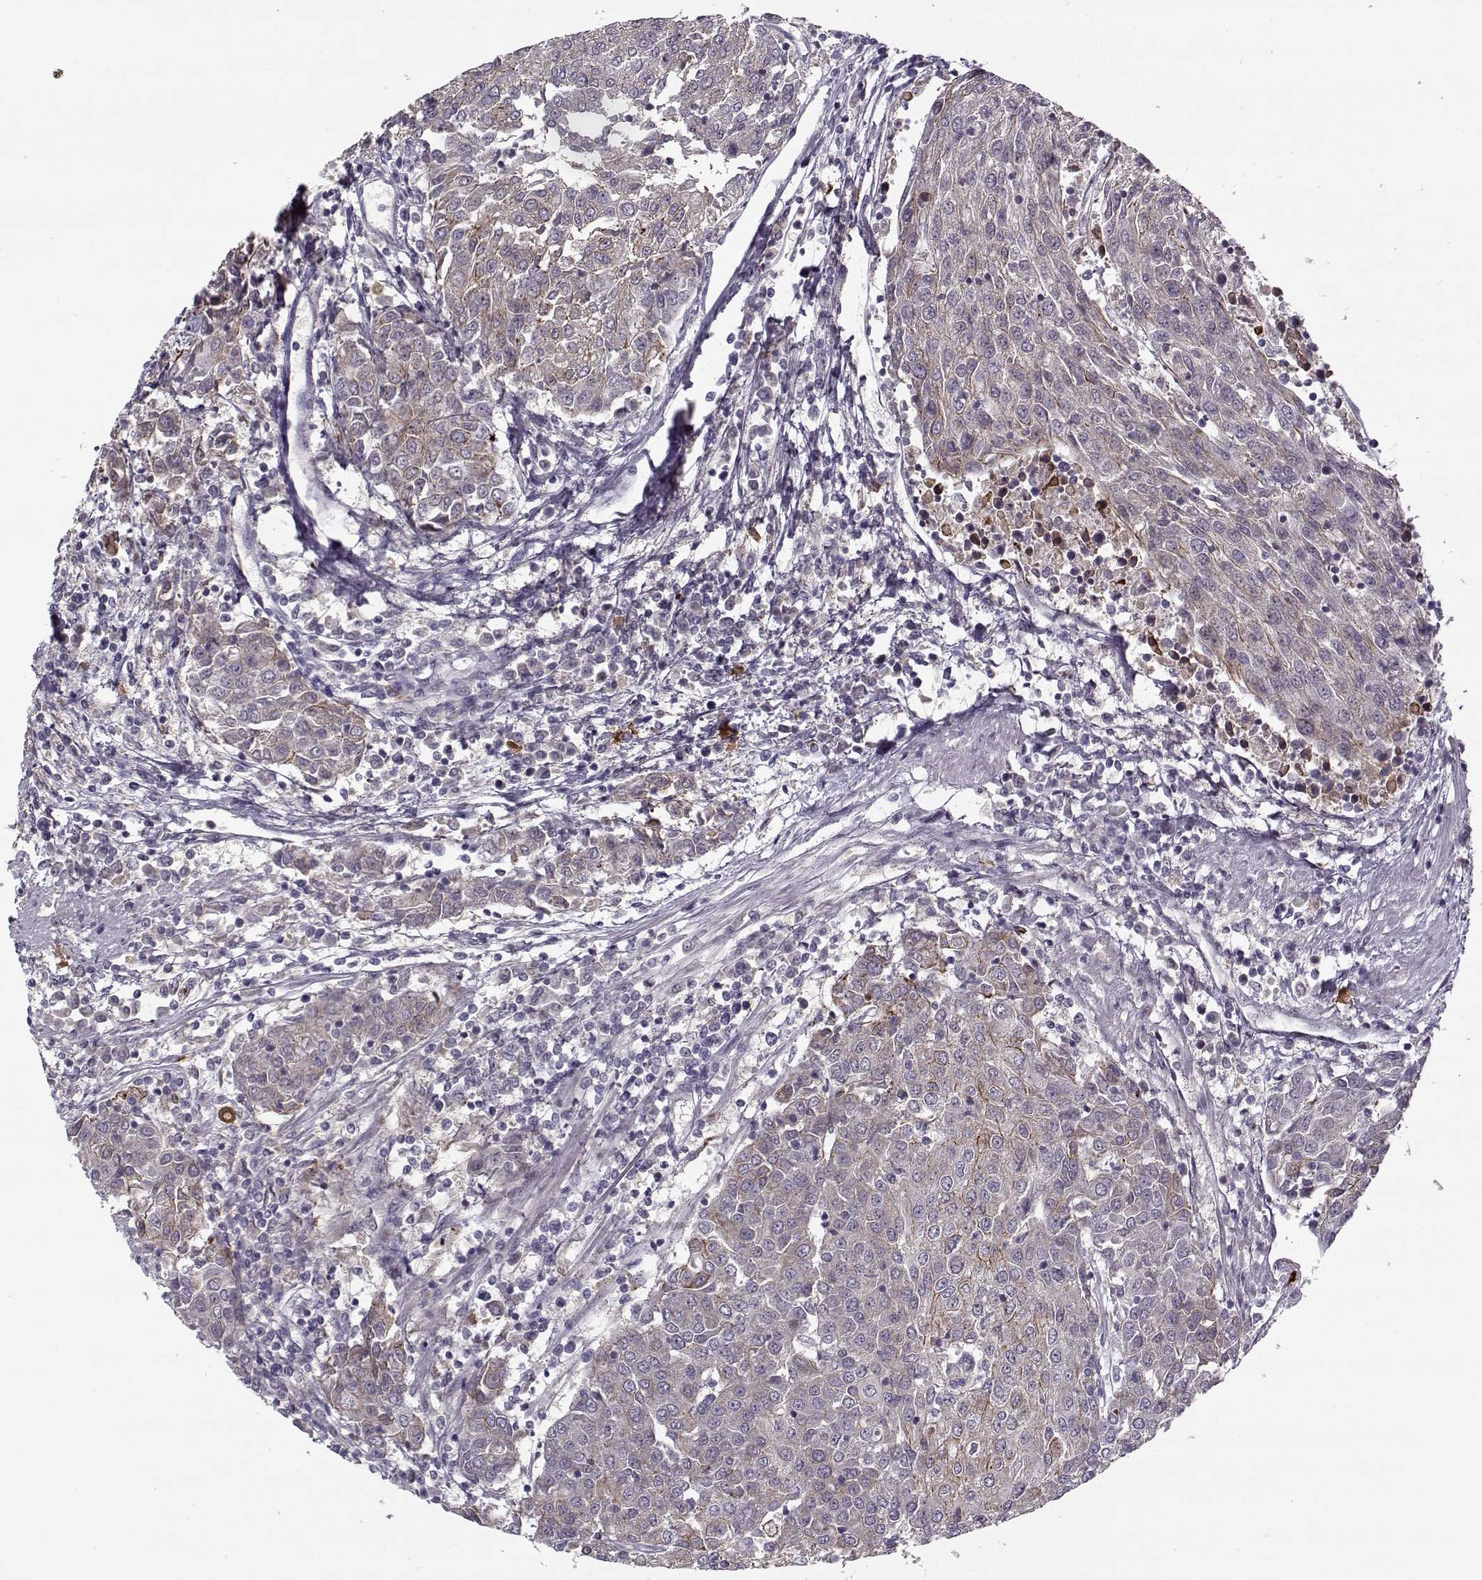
{"staining": {"intensity": "moderate", "quantity": "<25%", "location": "cytoplasmic/membranous"}, "tissue": "urothelial cancer", "cell_type": "Tumor cells", "image_type": "cancer", "snomed": [{"axis": "morphology", "description": "Urothelial carcinoma, High grade"}, {"axis": "topography", "description": "Urinary bladder"}], "caption": "Immunohistochemistry (IHC) photomicrograph of neoplastic tissue: high-grade urothelial carcinoma stained using immunohistochemistry shows low levels of moderate protein expression localized specifically in the cytoplasmic/membranous of tumor cells, appearing as a cytoplasmic/membranous brown color.", "gene": "DENND4B", "patient": {"sex": "female", "age": 85}}